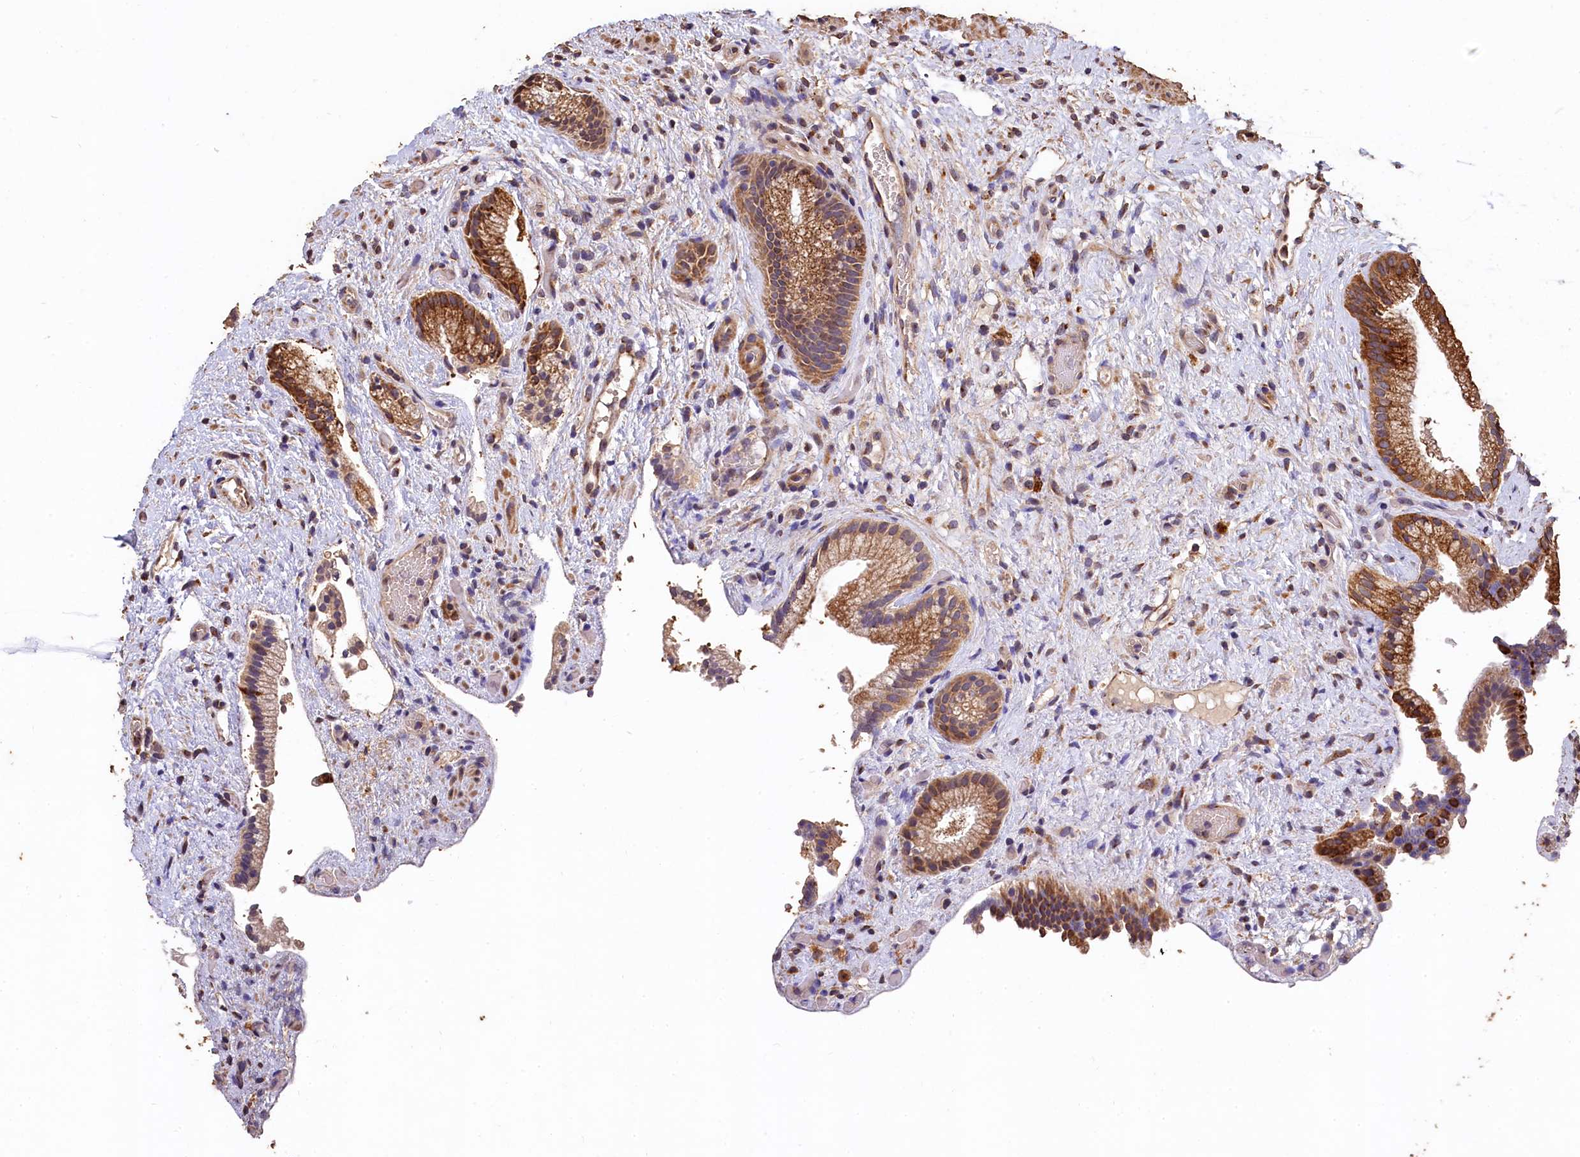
{"staining": {"intensity": "moderate", "quantity": ">75%", "location": "cytoplasmic/membranous"}, "tissue": "gallbladder", "cell_type": "Glandular cells", "image_type": "normal", "snomed": [{"axis": "morphology", "description": "Normal tissue, NOS"}, {"axis": "morphology", "description": "Inflammation, NOS"}, {"axis": "topography", "description": "Gallbladder"}], "caption": "Immunohistochemical staining of unremarkable gallbladder displays moderate cytoplasmic/membranous protein positivity in about >75% of glandular cells. The protein is stained brown, and the nuclei are stained in blue (DAB (3,3'-diaminobenzidine) IHC with brightfield microscopy, high magnification).", "gene": "LSM4", "patient": {"sex": "male", "age": 51}}